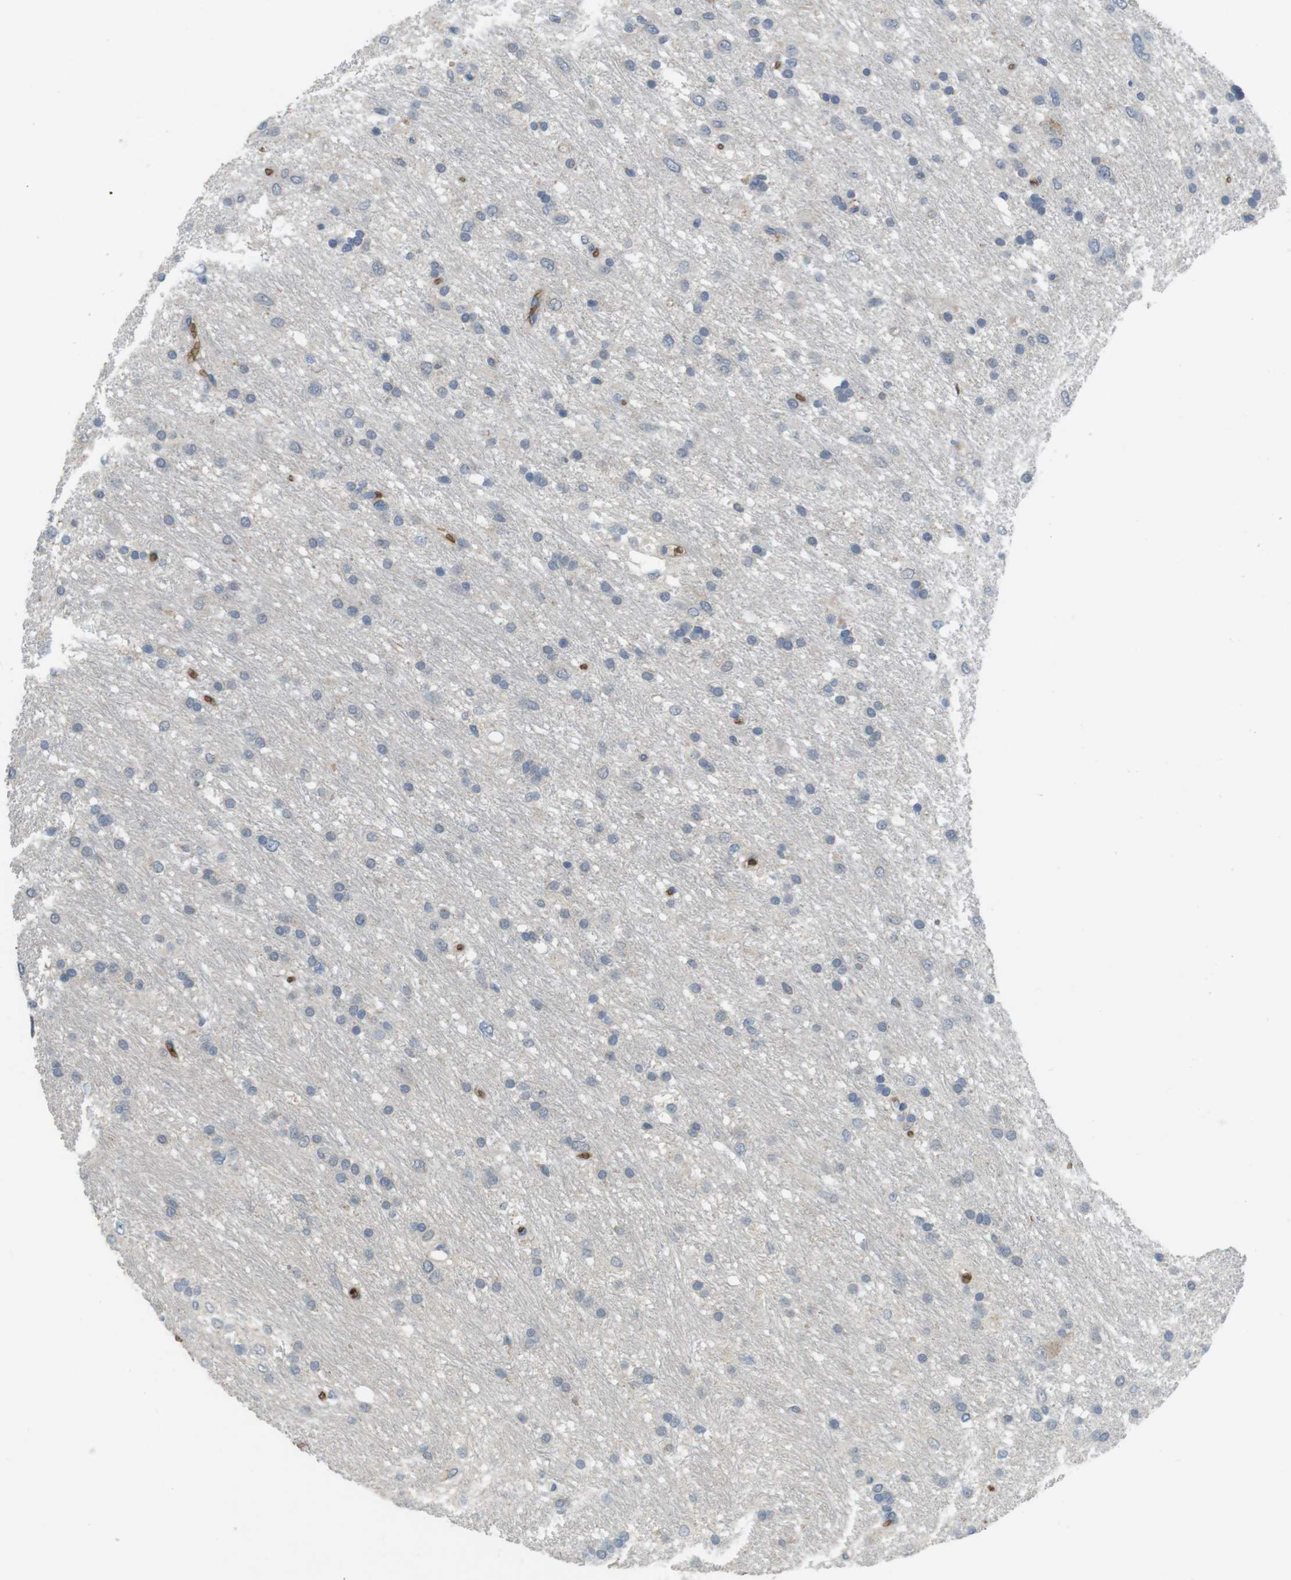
{"staining": {"intensity": "negative", "quantity": "none", "location": "none"}, "tissue": "glioma", "cell_type": "Tumor cells", "image_type": "cancer", "snomed": [{"axis": "morphology", "description": "Glioma, malignant, Low grade"}, {"axis": "topography", "description": "Brain"}], "caption": "This micrograph is of glioma stained with immunohistochemistry (IHC) to label a protein in brown with the nuclei are counter-stained blue. There is no positivity in tumor cells.", "gene": "GYPA", "patient": {"sex": "male", "age": 77}}